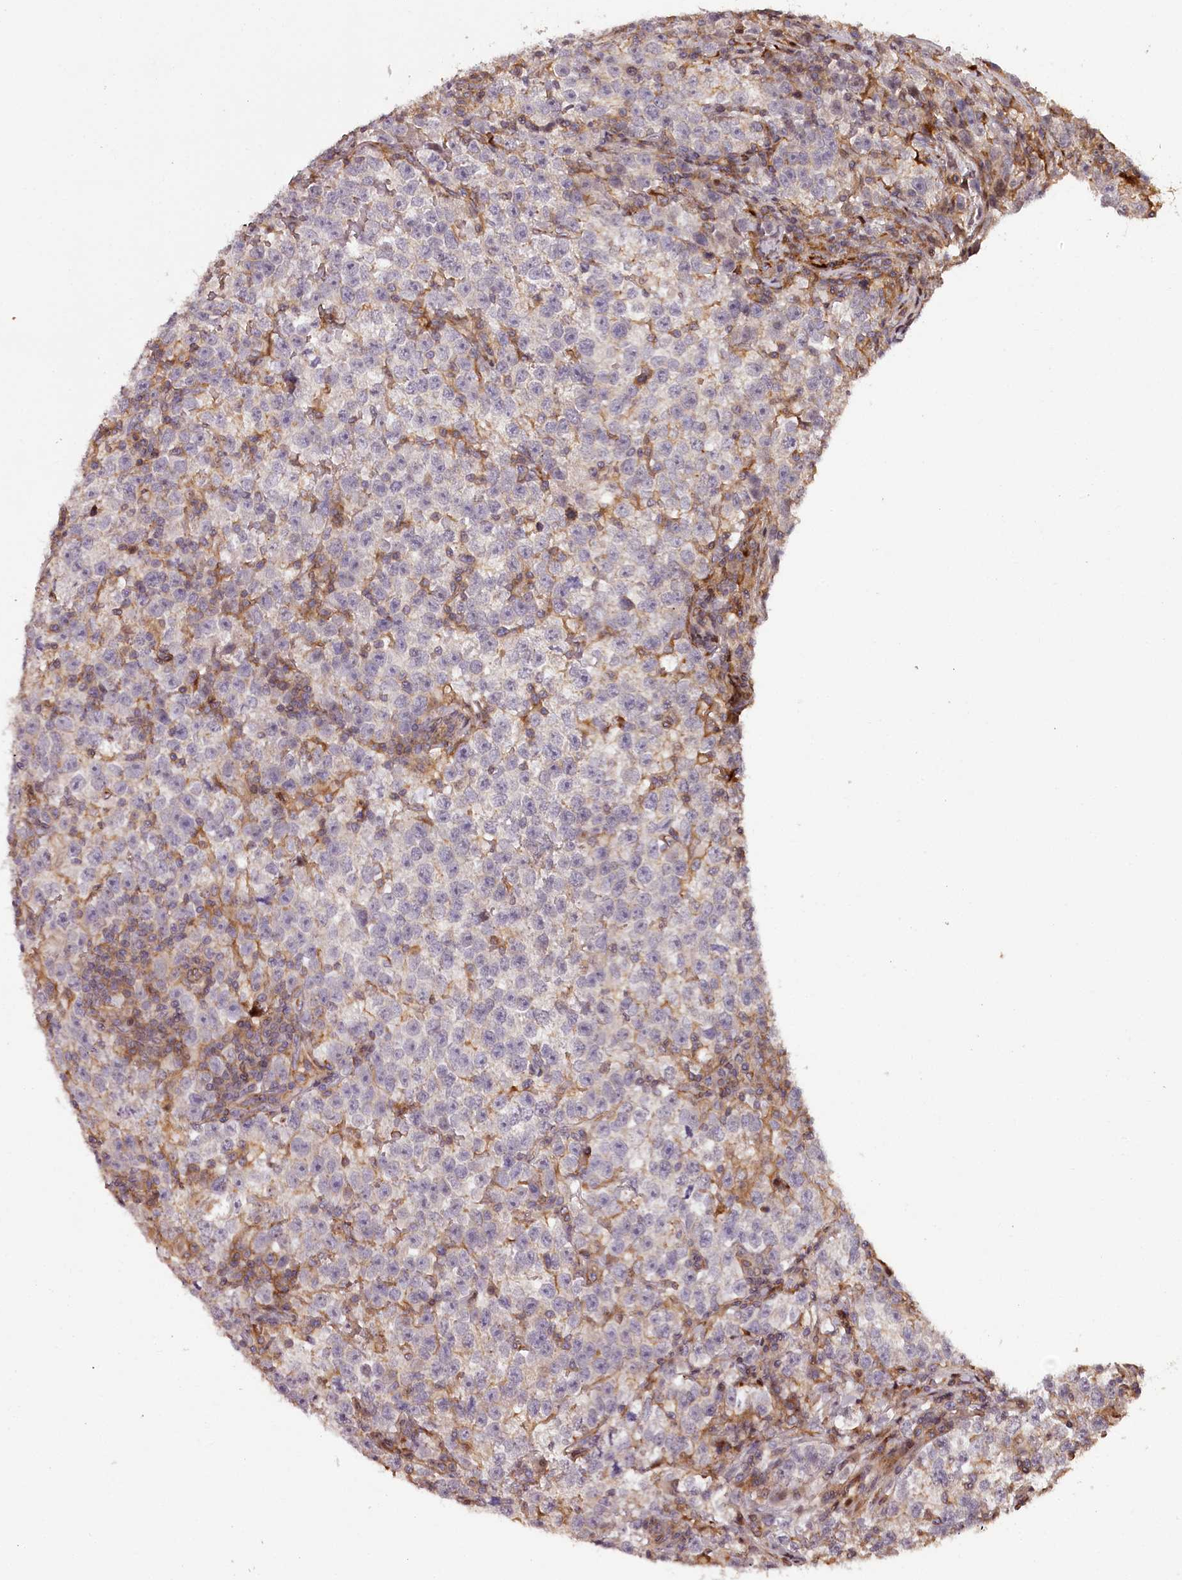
{"staining": {"intensity": "negative", "quantity": "none", "location": "none"}, "tissue": "testis cancer", "cell_type": "Tumor cells", "image_type": "cancer", "snomed": [{"axis": "morphology", "description": "Normal tissue, NOS"}, {"axis": "morphology", "description": "Seminoma, NOS"}, {"axis": "topography", "description": "Testis"}], "caption": "The histopathology image shows no significant staining in tumor cells of testis cancer (seminoma). Brightfield microscopy of immunohistochemistry stained with DAB (3,3'-diaminobenzidine) (brown) and hematoxylin (blue), captured at high magnification.", "gene": "KIF14", "patient": {"sex": "male", "age": 43}}